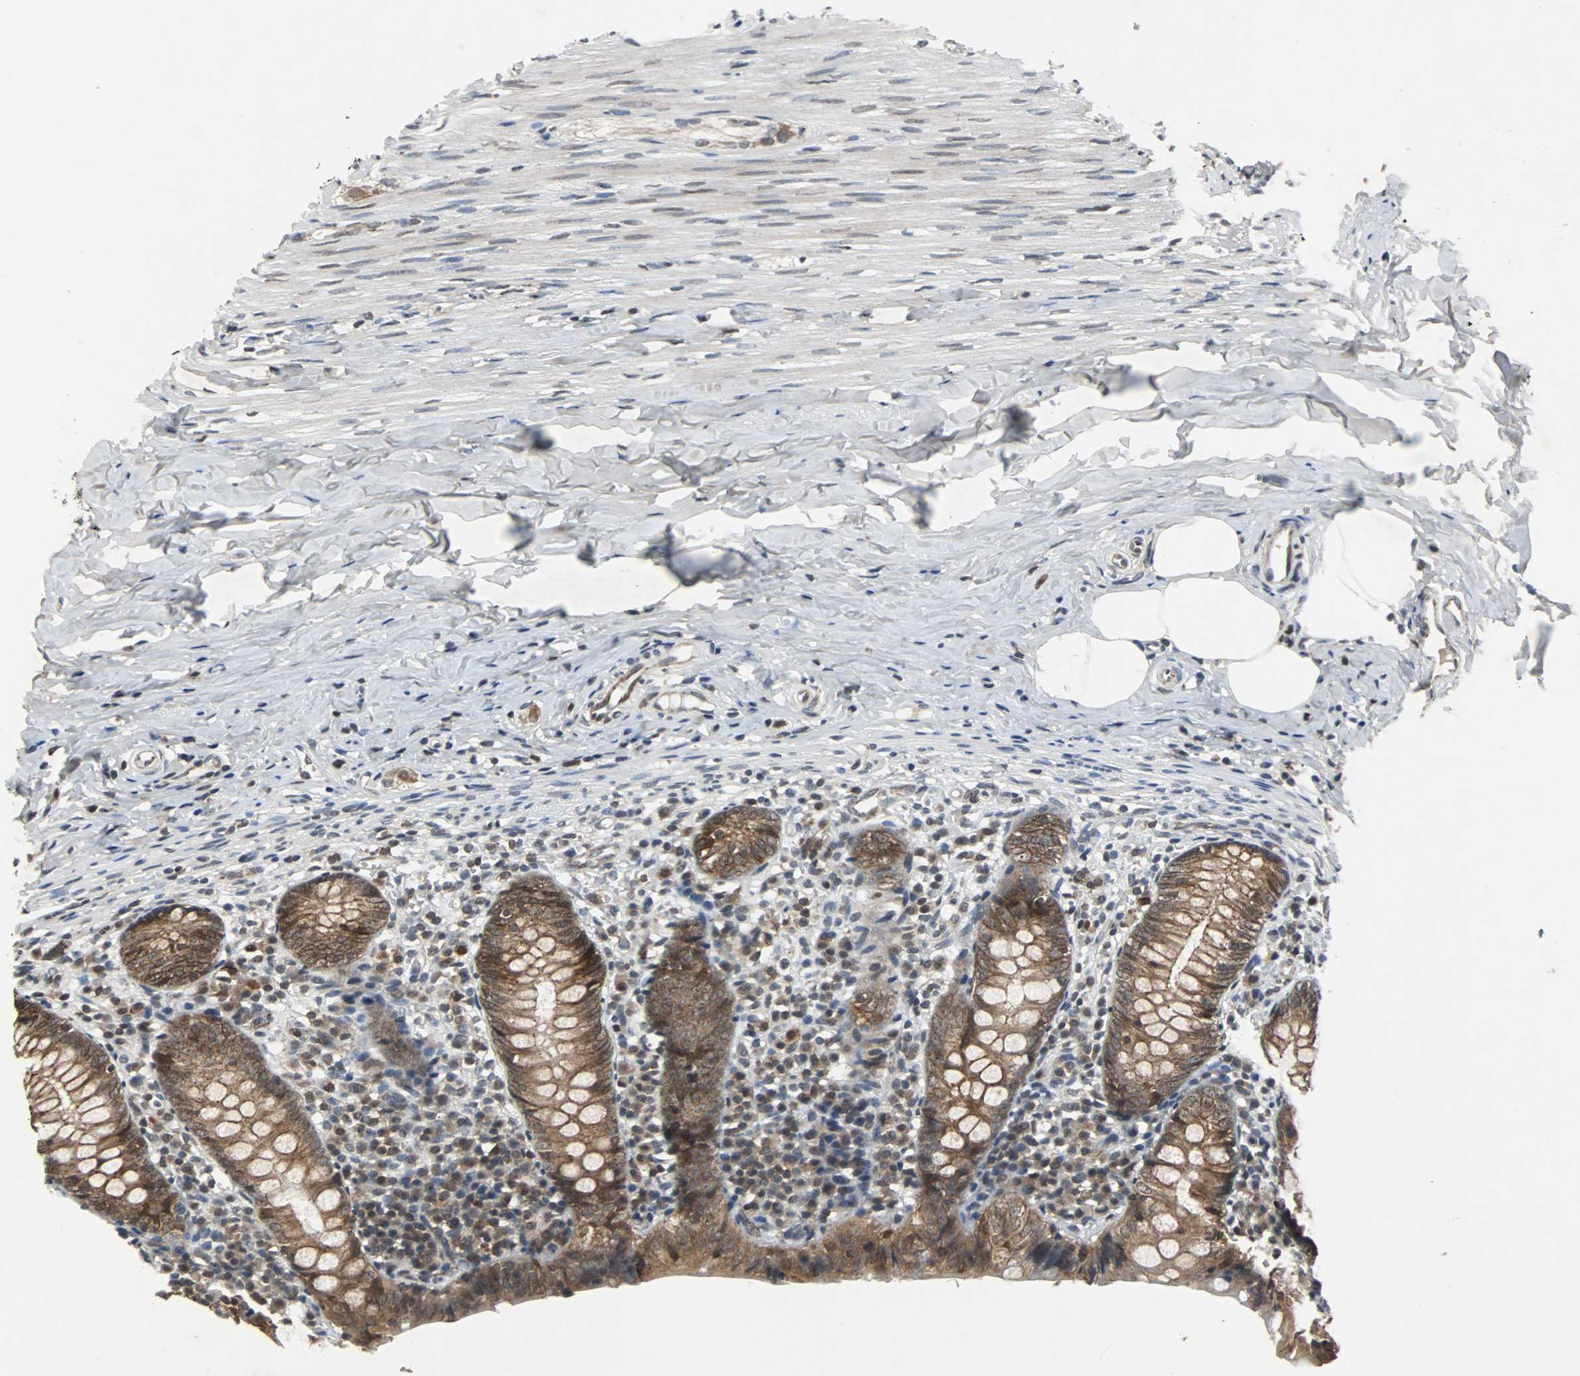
{"staining": {"intensity": "moderate", "quantity": ">75%", "location": "cytoplasmic/membranous"}, "tissue": "appendix", "cell_type": "Glandular cells", "image_type": "normal", "snomed": [{"axis": "morphology", "description": "Normal tissue, NOS"}, {"axis": "topography", "description": "Appendix"}], "caption": "Immunohistochemistry (DAB (3,3'-diaminobenzidine)) staining of unremarkable appendix demonstrates moderate cytoplasmic/membranous protein positivity in about >75% of glandular cells.", "gene": "LSR", "patient": {"sex": "female", "age": 10}}